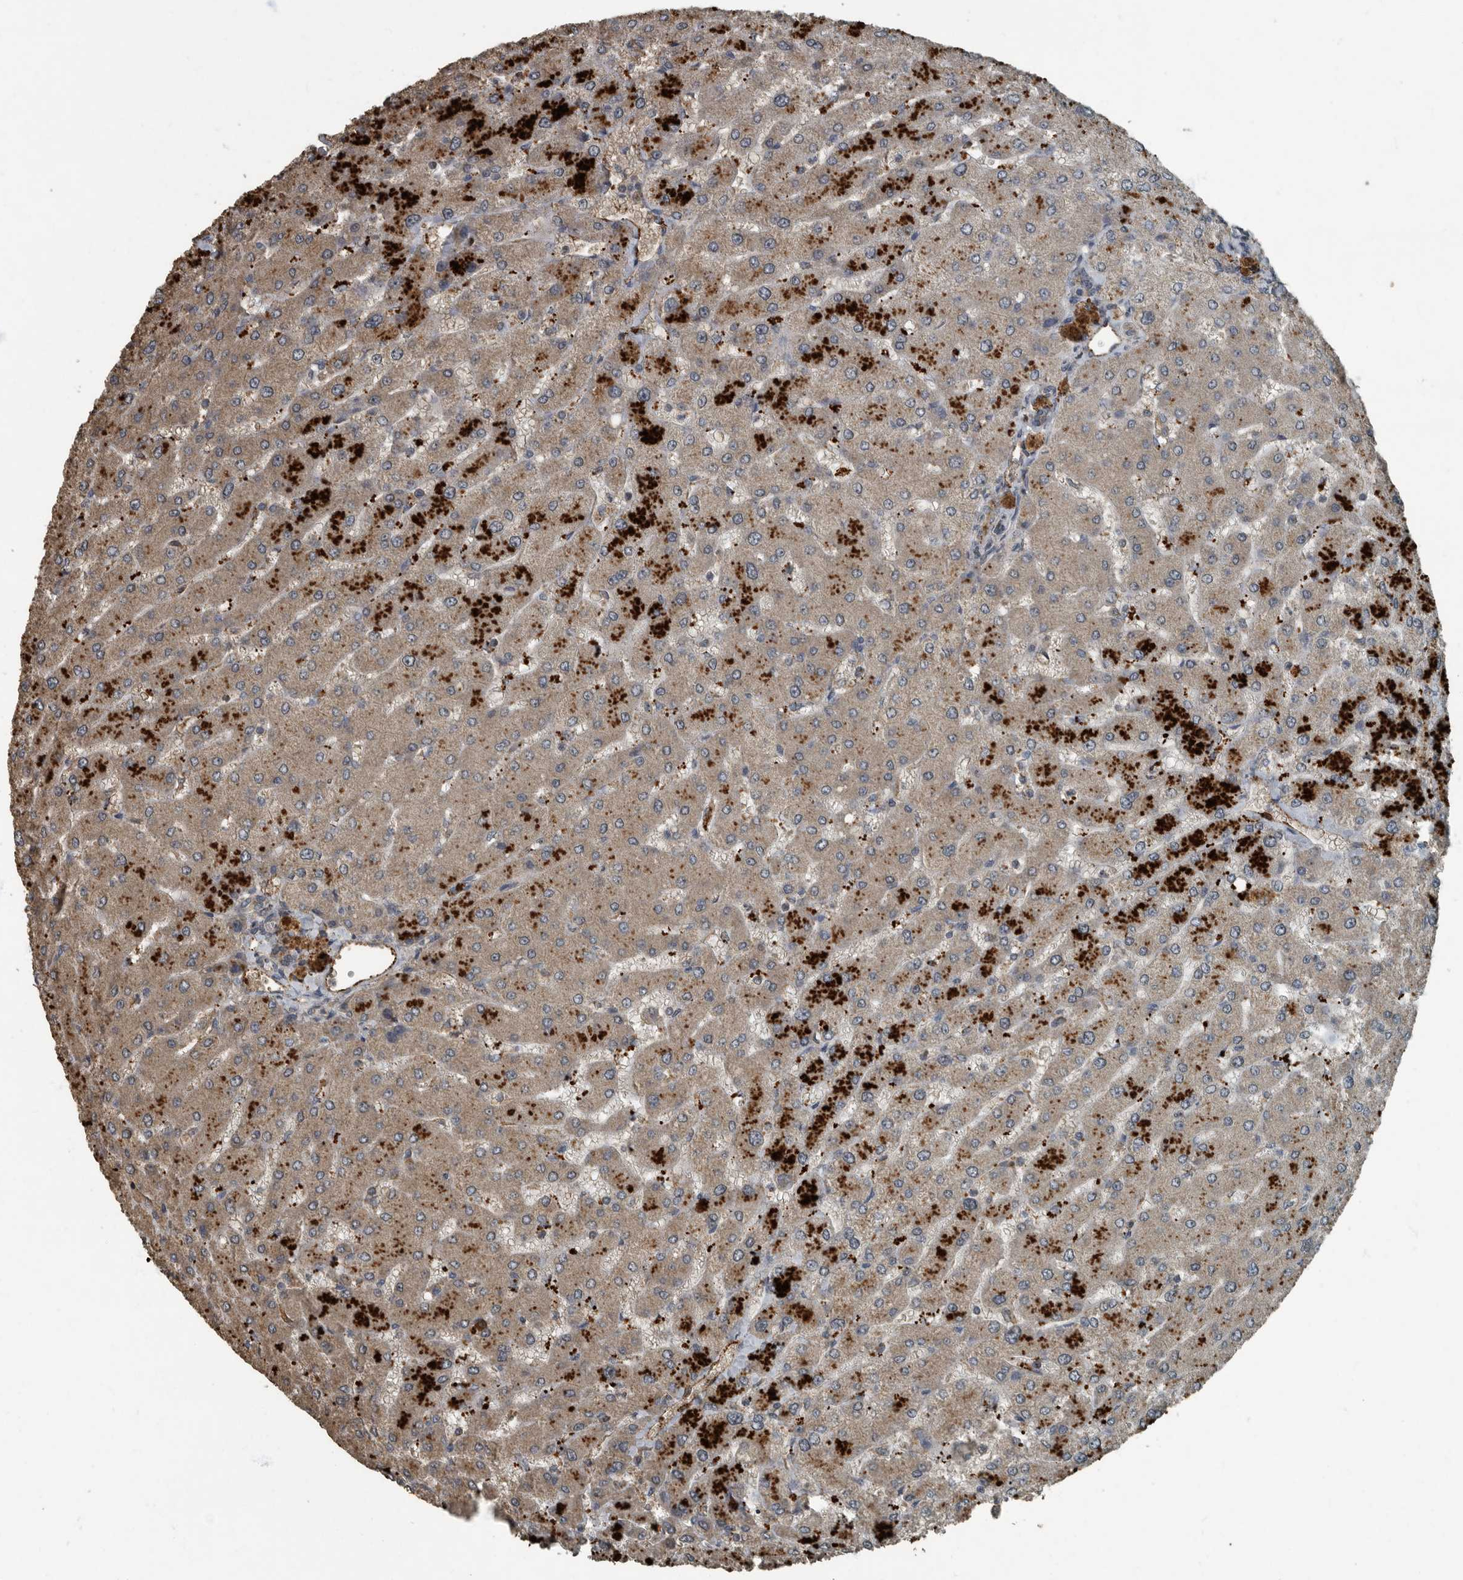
{"staining": {"intensity": "weak", "quantity": ">75%", "location": "cytoplasmic/membranous"}, "tissue": "liver", "cell_type": "Cholangiocytes", "image_type": "normal", "snomed": [{"axis": "morphology", "description": "Normal tissue, NOS"}, {"axis": "topography", "description": "Liver"}], "caption": "A low amount of weak cytoplasmic/membranous expression is present in about >75% of cholangiocytes in benign liver. (DAB (3,3'-diaminobenzidine) IHC with brightfield microscopy, high magnification).", "gene": "IL15RA", "patient": {"sex": "male", "age": 55}}